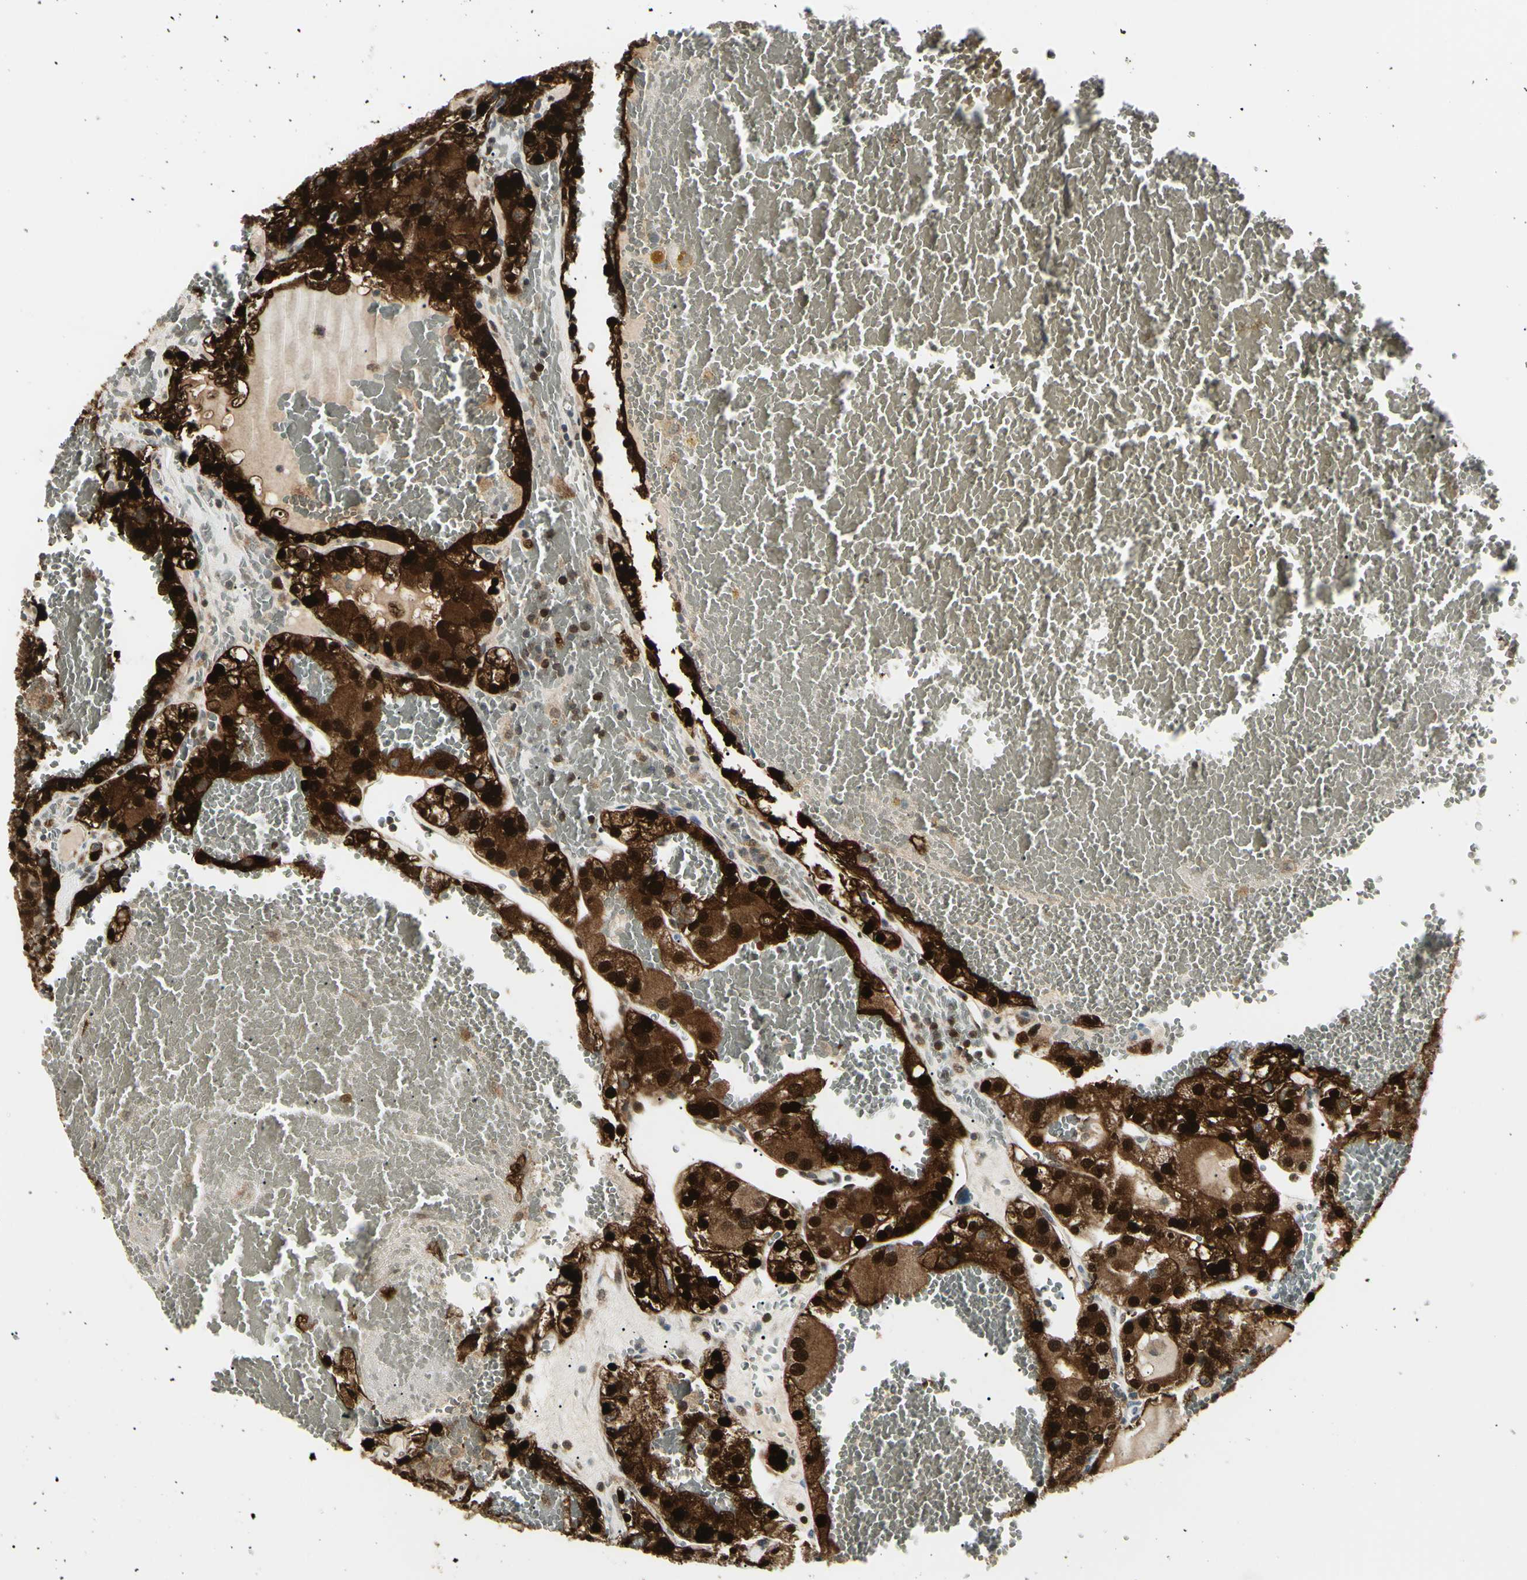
{"staining": {"intensity": "strong", "quantity": ">75%", "location": "cytoplasmic/membranous,nuclear"}, "tissue": "renal cancer", "cell_type": "Tumor cells", "image_type": "cancer", "snomed": [{"axis": "morphology", "description": "Normal tissue, NOS"}, {"axis": "morphology", "description": "Adenocarcinoma, NOS"}, {"axis": "topography", "description": "Kidney"}], "caption": "Immunohistochemistry (DAB (3,3'-diaminobenzidine)) staining of renal cancer (adenocarcinoma) reveals strong cytoplasmic/membranous and nuclear protein positivity in about >75% of tumor cells.", "gene": "PGK1", "patient": {"sex": "male", "age": 61}}